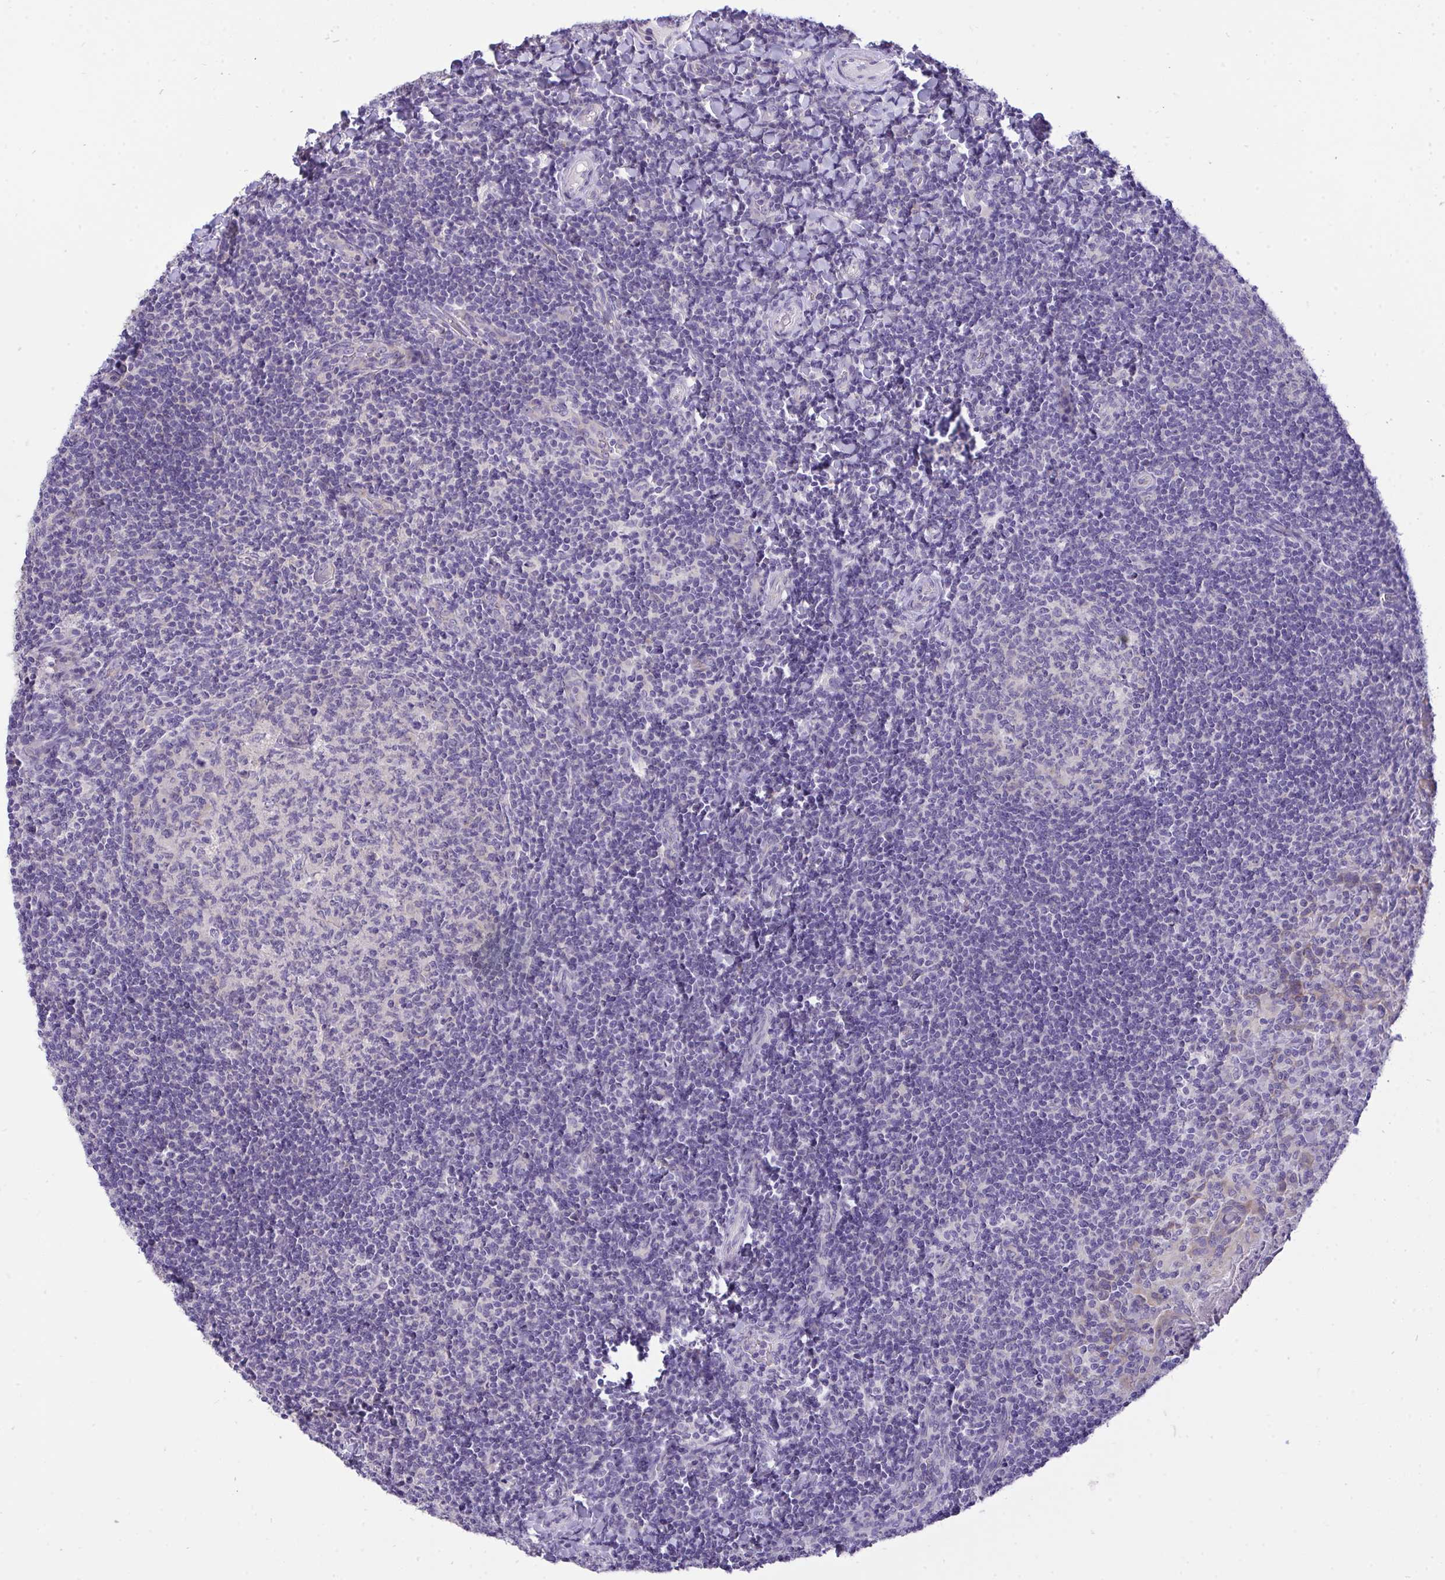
{"staining": {"intensity": "negative", "quantity": "none", "location": "none"}, "tissue": "tonsil", "cell_type": "Germinal center cells", "image_type": "normal", "snomed": [{"axis": "morphology", "description": "Normal tissue, NOS"}, {"axis": "topography", "description": "Tonsil"}], "caption": "Germinal center cells show no significant expression in benign tonsil. (DAB (3,3'-diaminobenzidine) IHC with hematoxylin counter stain).", "gene": "VGLL3", "patient": {"sex": "female", "age": 10}}